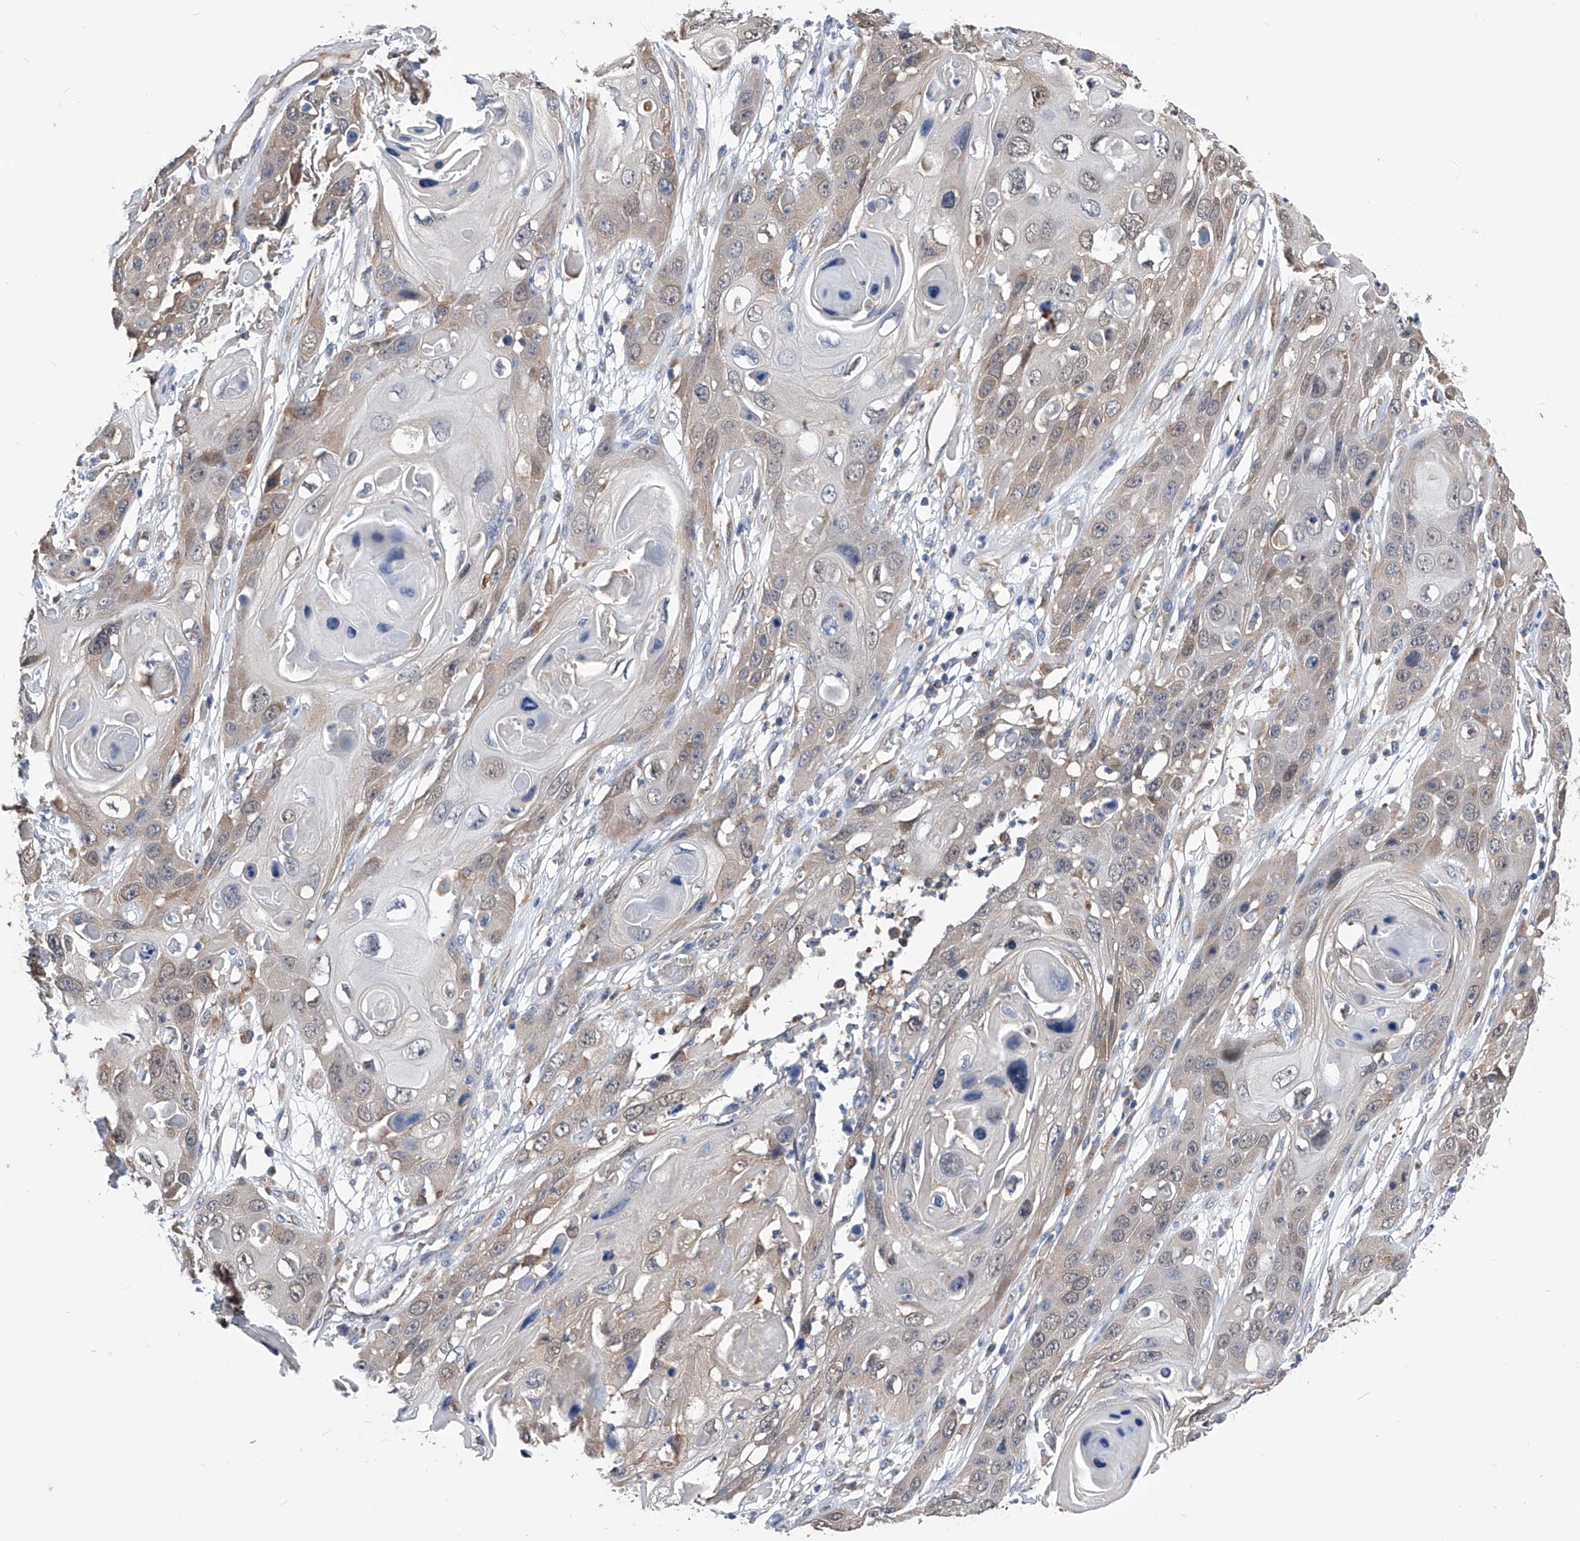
{"staining": {"intensity": "weak", "quantity": "<25%", "location": "cytoplasmic/membranous"}, "tissue": "skin cancer", "cell_type": "Tumor cells", "image_type": "cancer", "snomed": [{"axis": "morphology", "description": "Squamous cell carcinoma, NOS"}, {"axis": "topography", "description": "Skin"}], "caption": "Skin cancer was stained to show a protein in brown. There is no significant staining in tumor cells.", "gene": "SPATA20", "patient": {"sex": "male", "age": 55}}